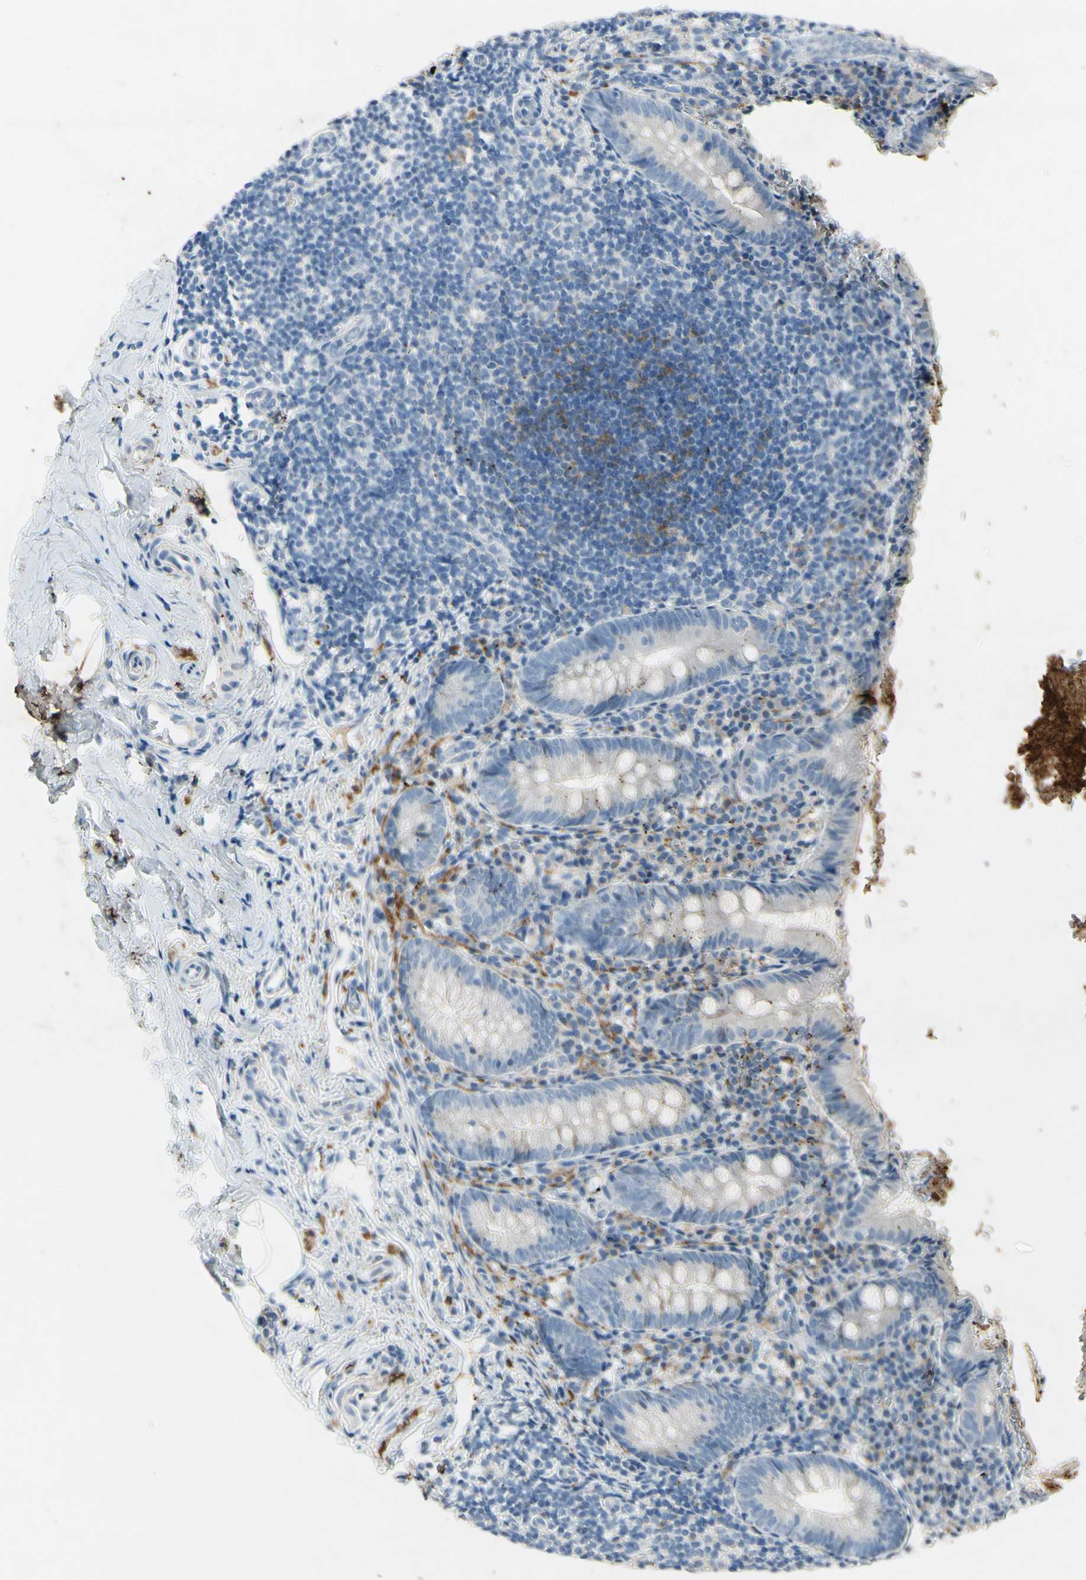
{"staining": {"intensity": "moderate", "quantity": "<25%", "location": "cytoplasmic/membranous"}, "tissue": "appendix", "cell_type": "Glandular cells", "image_type": "normal", "snomed": [{"axis": "morphology", "description": "Normal tissue, NOS"}, {"axis": "topography", "description": "Appendix"}], "caption": "Immunohistochemistry (IHC) photomicrograph of normal appendix: human appendix stained using immunohistochemistry demonstrates low levels of moderate protein expression localized specifically in the cytoplasmic/membranous of glandular cells, appearing as a cytoplasmic/membranous brown color.", "gene": "SNAP91", "patient": {"sex": "female", "age": 10}}